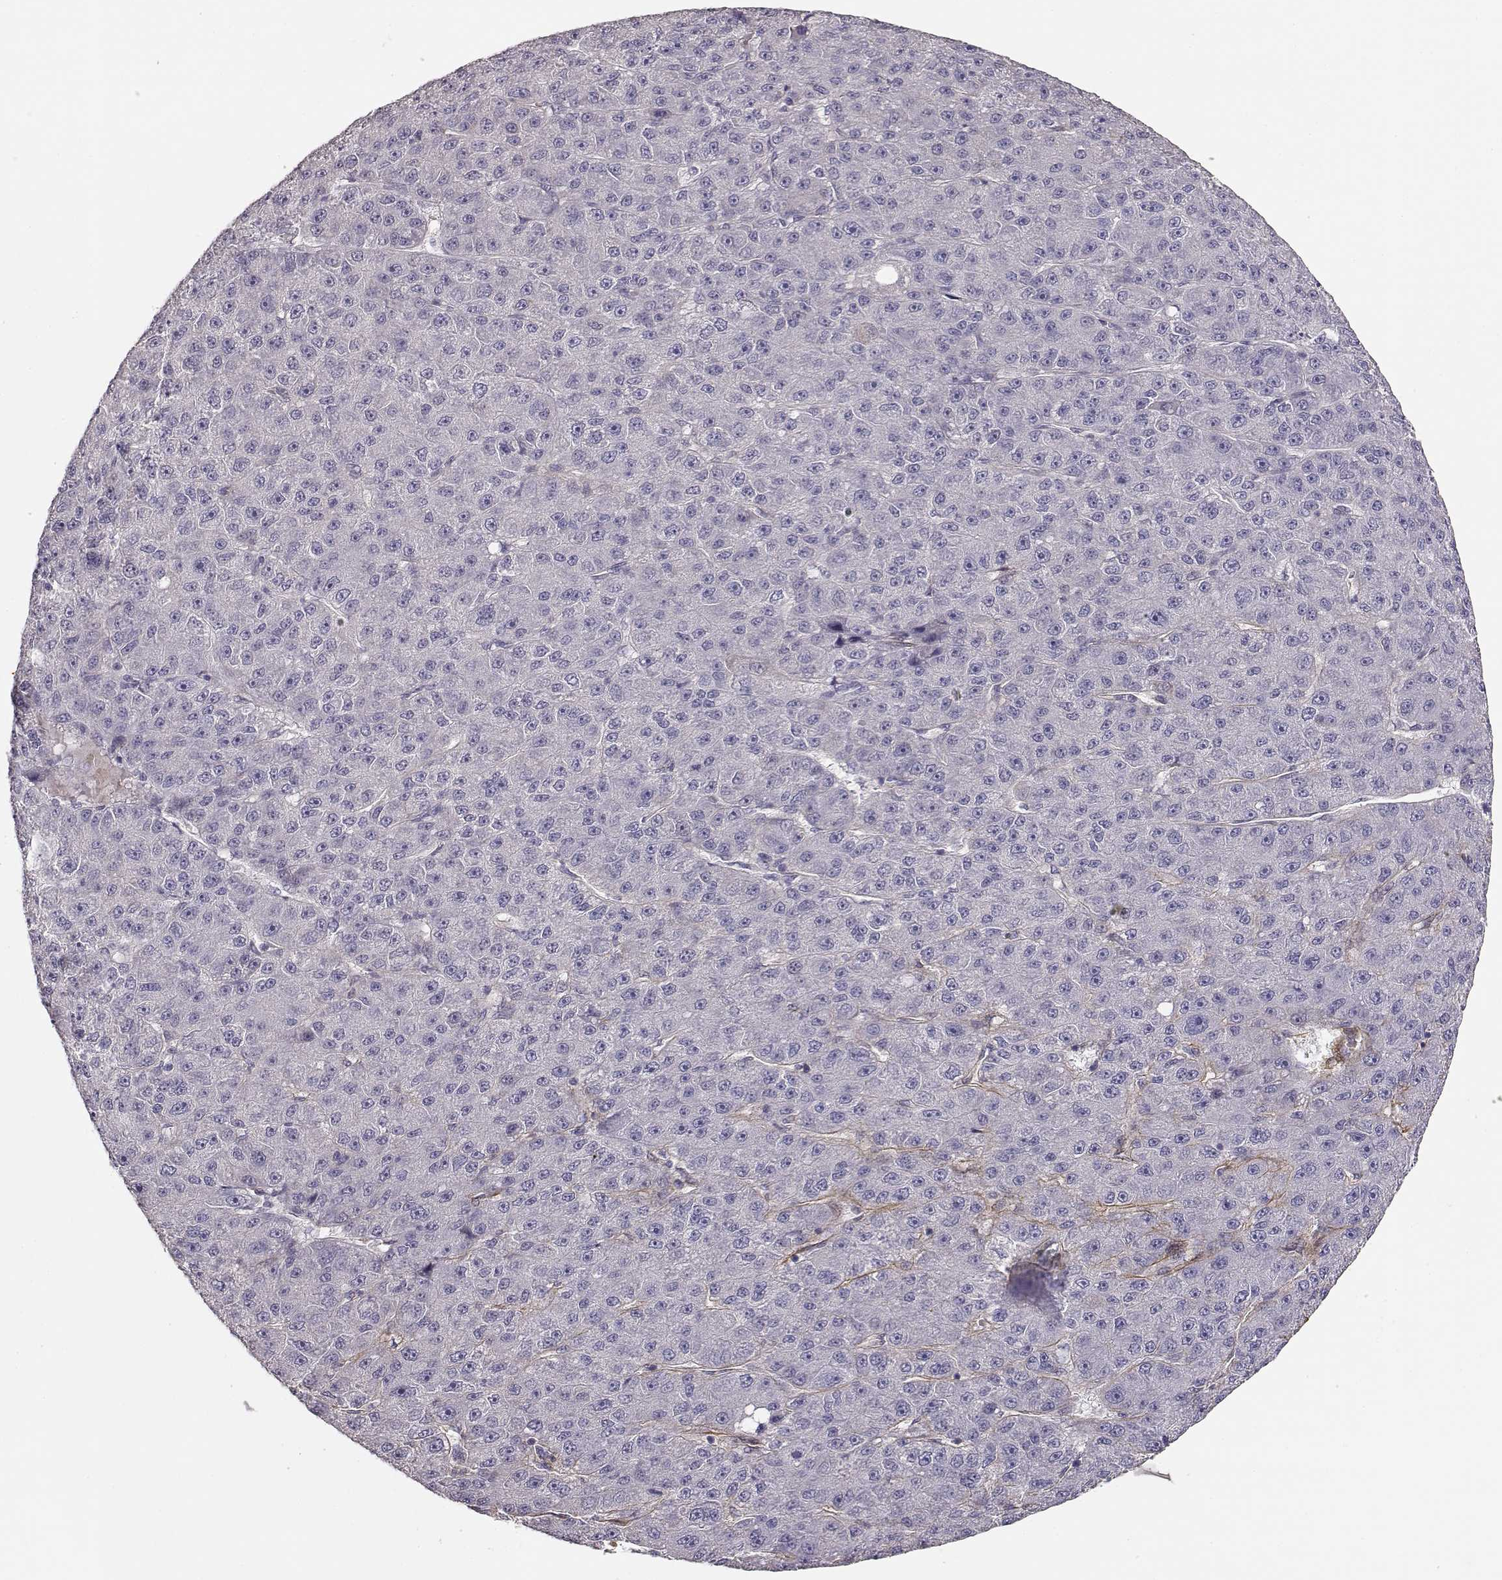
{"staining": {"intensity": "negative", "quantity": "none", "location": "none"}, "tissue": "liver cancer", "cell_type": "Tumor cells", "image_type": "cancer", "snomed": [{"axis": "morphology", "description": "Carcinoma, Hepatocellular, NOS"}, {"axis": "topography", "description": "Liver"}], "caption": "A histopathology image of human liver cancer (hepatocellular carcinoma) is negative for staining in tumor cells. (DAB immunohistochemistry (IHC) visualized using brightfield microscopy, high magnification).", "gene": "LAMC1", "patient": {"sex": "male", "age": 67}}